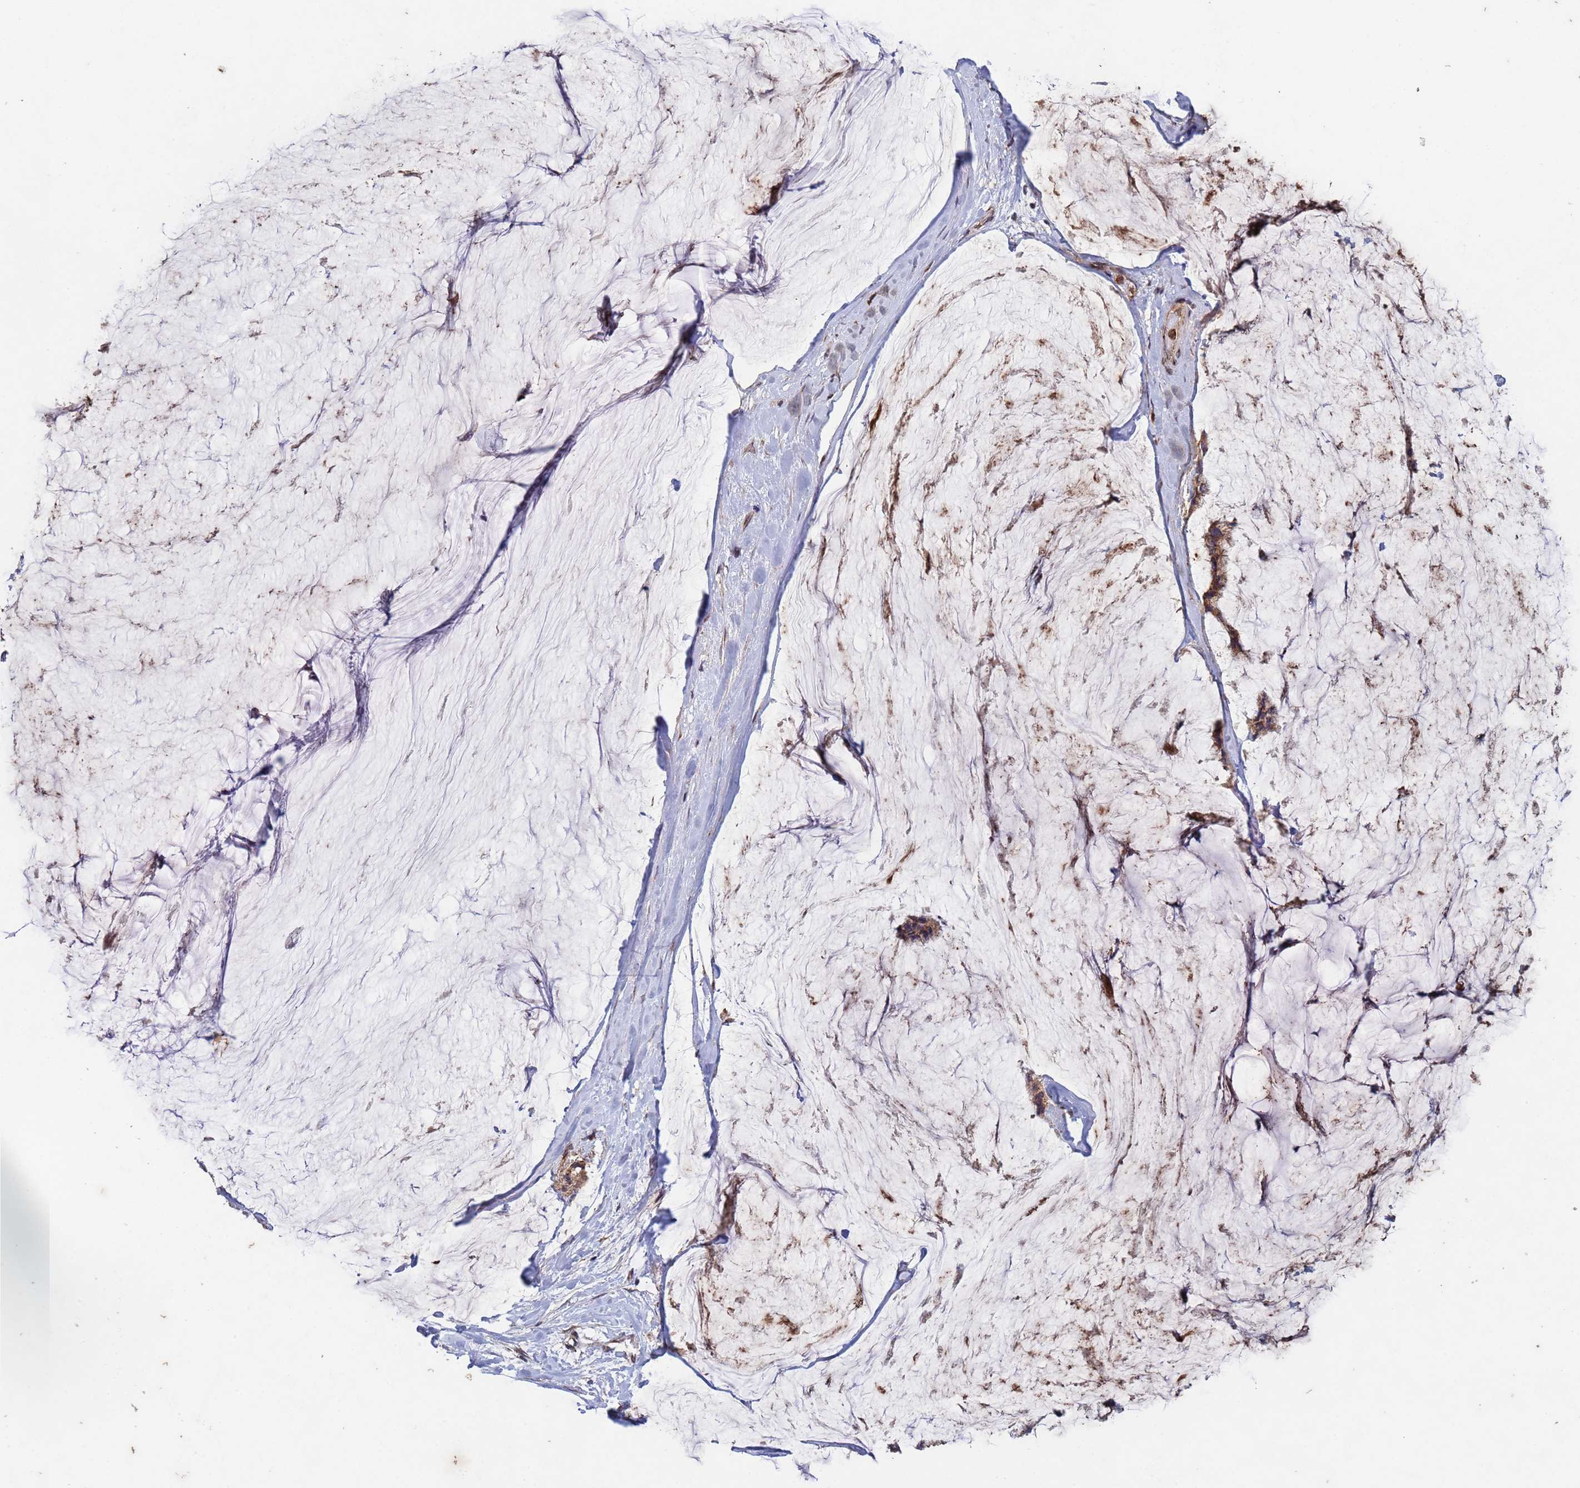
{"staining": {"intensity": "moderate", "quantity": ">75%", "location": "cytoplasmic/membranous"}, "tissue": "ovarian cancer", "cell_type": "Tumor cells", "image_type": "cancer", "snomed": [{"axis": "morphology", "description": "Cystadenocarcinoma, mucinous, NOS"}, {"axis": "topography", "description": "Ovary"}], "caption": "This micrograph displays immunohistochemistry (IHC) staining of human ovarian cancer, with medium moderate cytoplasmic/membranous positivity in approximately >75% of tumor cells.", "gene": "FASTKD1", "patient": {"sex": "female", "age": 39}}